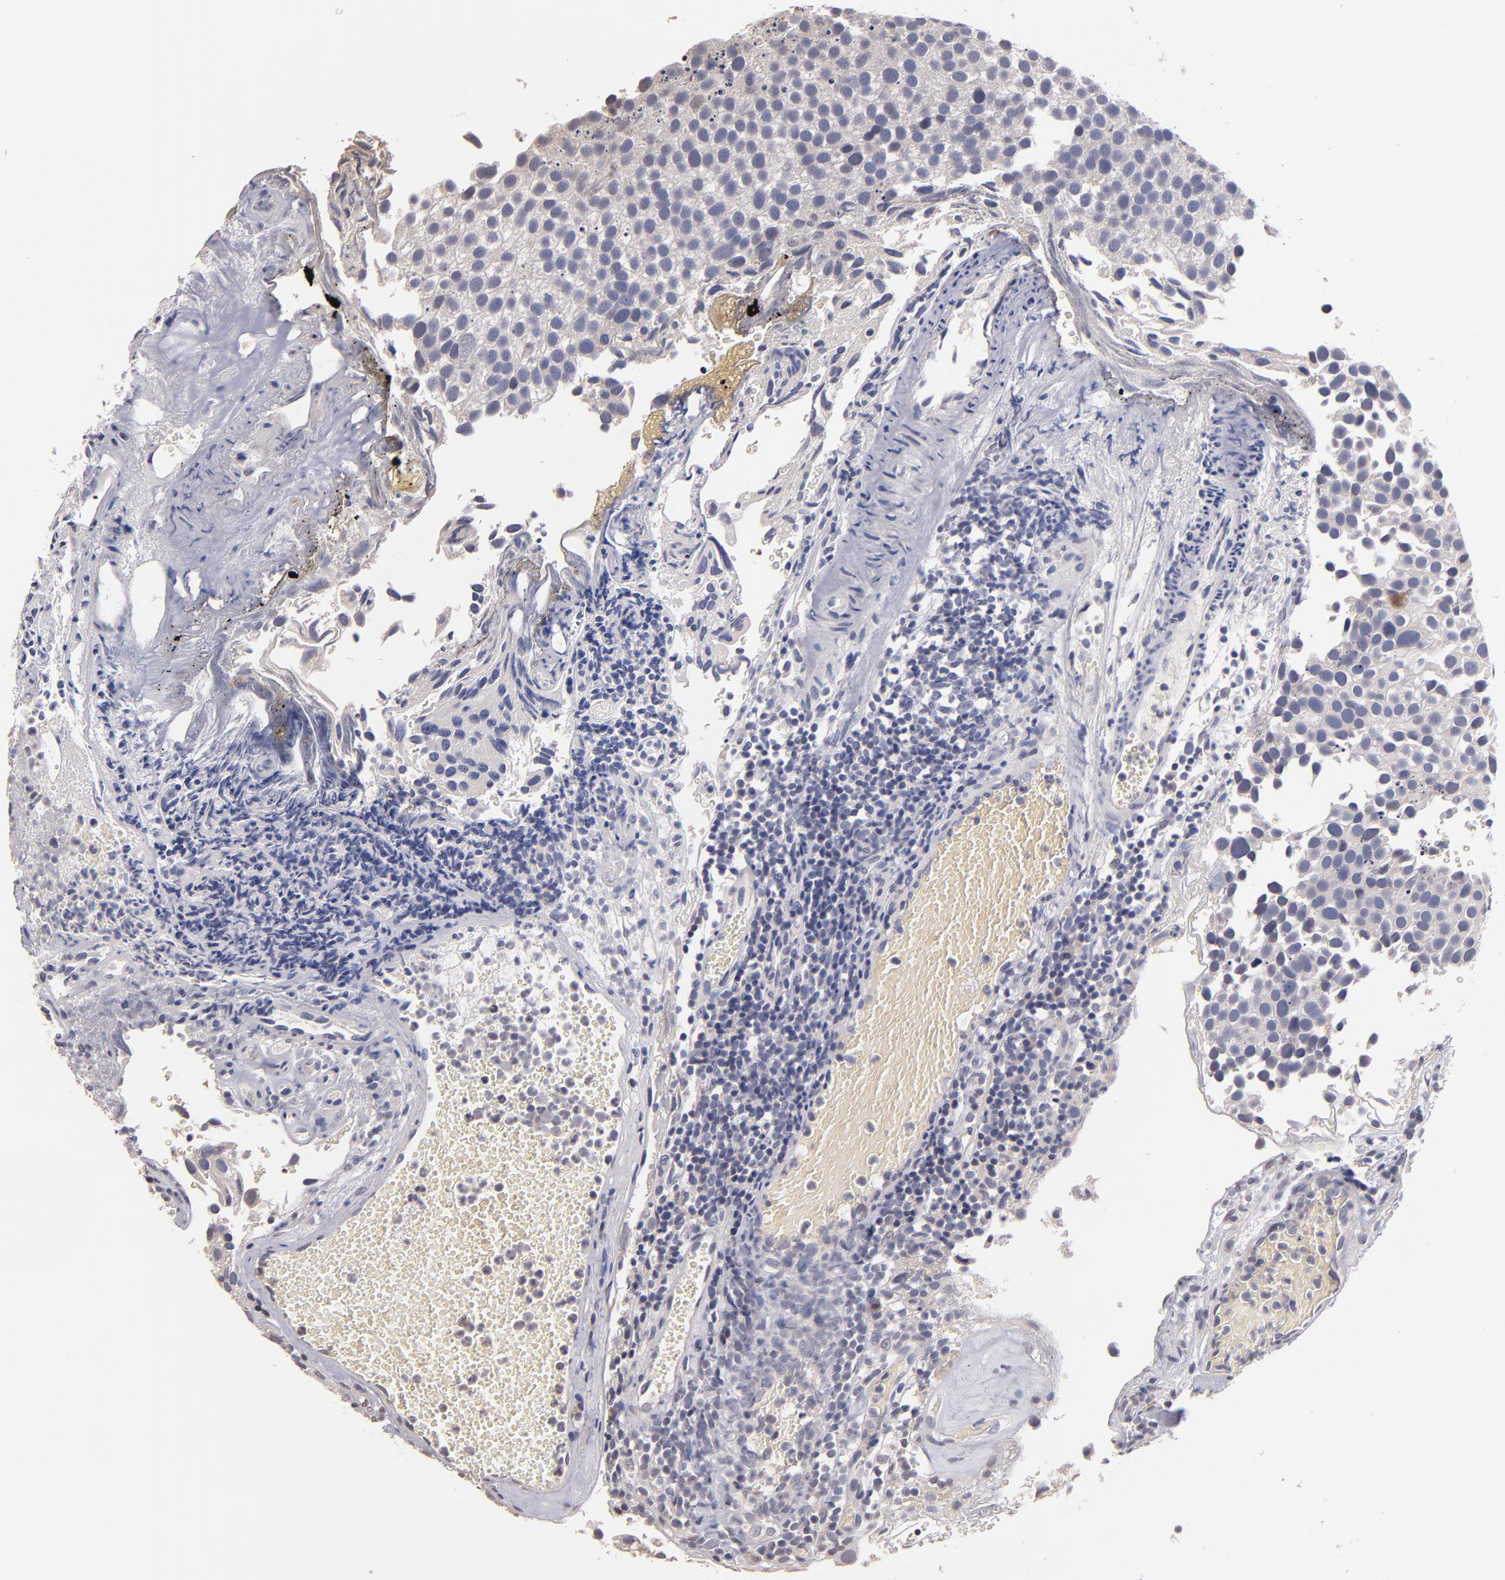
{"staining": {"intensity": "negative", "quantity": "none", "location": "none"}, "tissue": "urothelial cancer", "cell_type": "Tumor cells", "image_type": "cancer", "snomed": [{"axis": "morphology", "description": "Urothelial carcinoma, High grade"}, {"axis": "topography", "description": "Urinary bladder"}], "caption": "IHC micrograph of human high-grade urothelial carcinoma stained for a protein (brown), which exhibits no positivity in tumor cells.", "gene": "S100A1", "patient": {"sex": "male", "age": 72}}